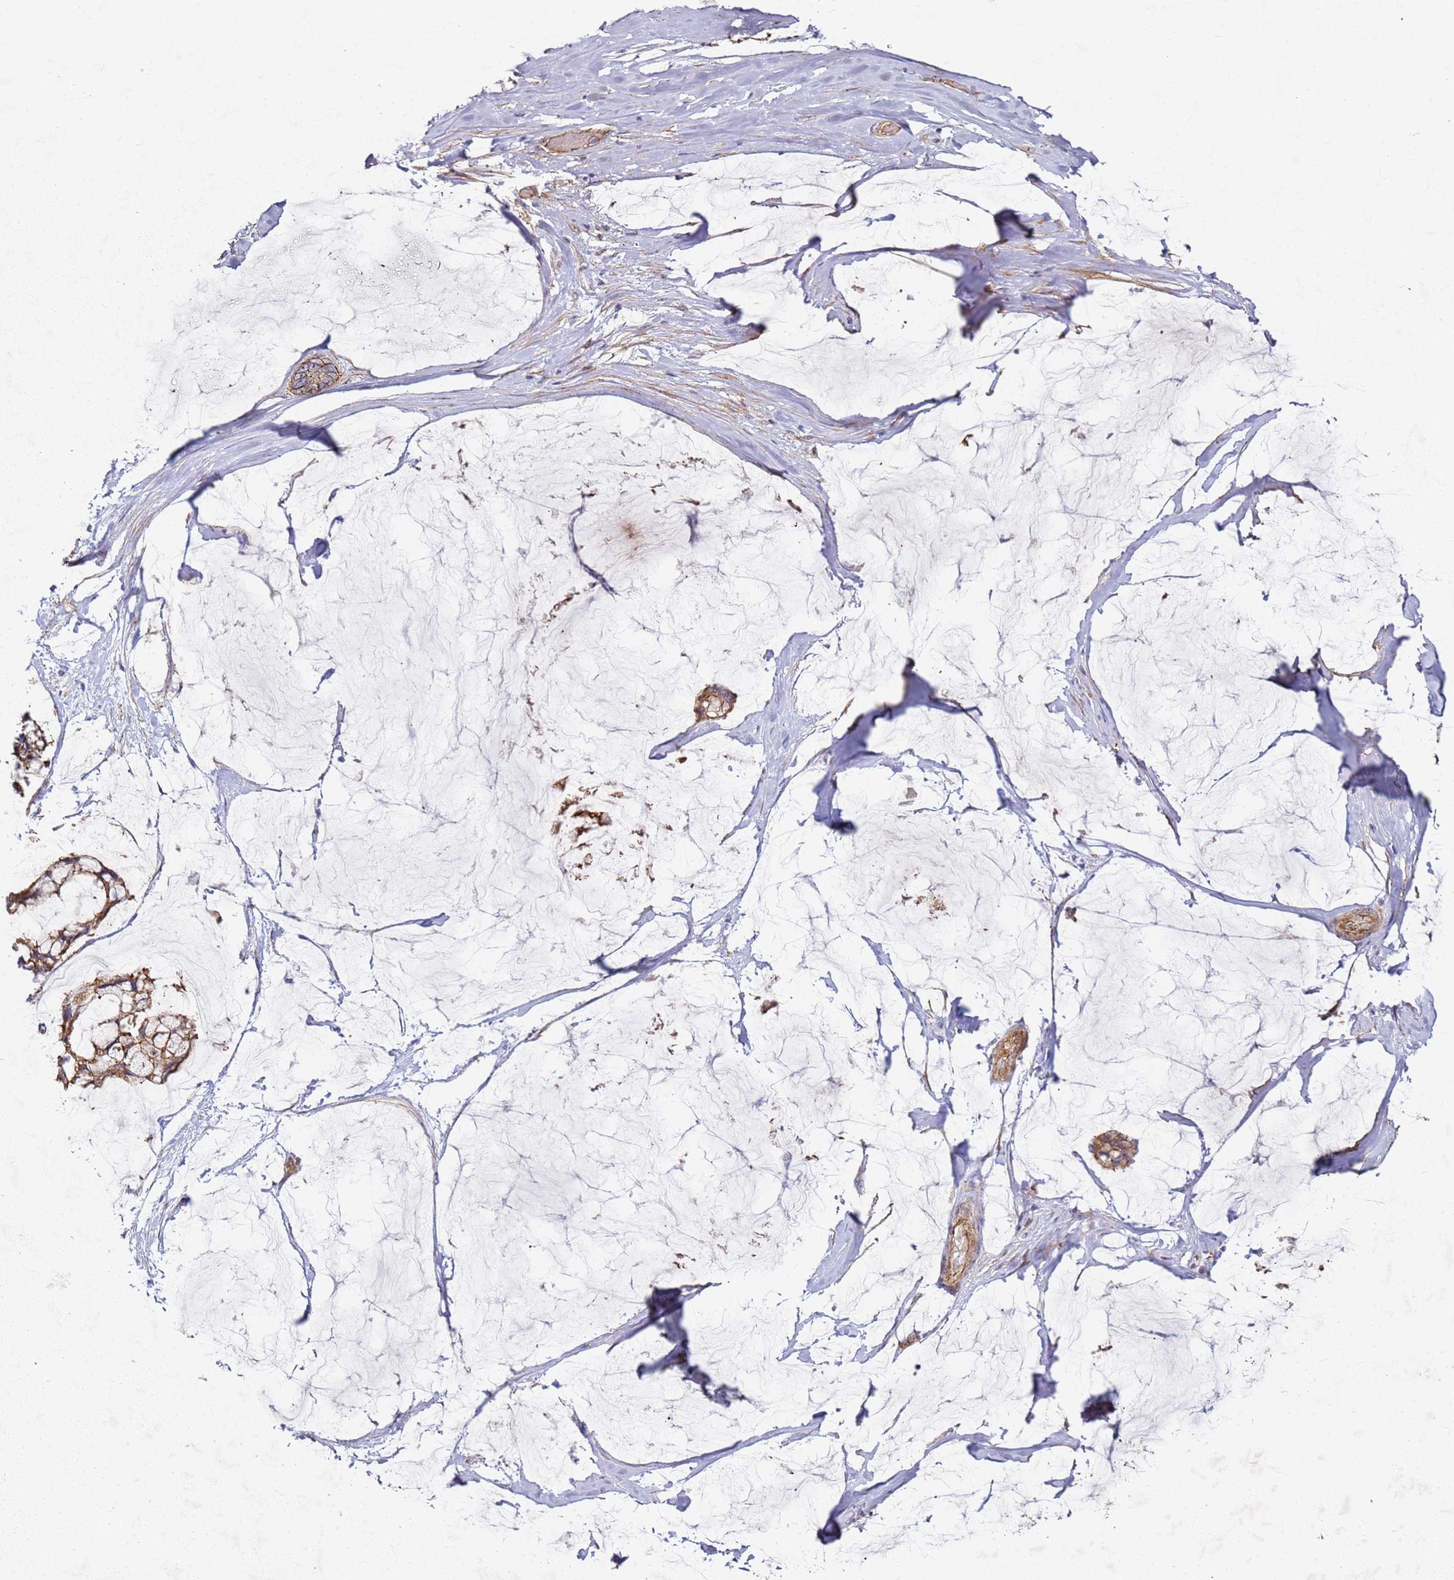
{"staining": {"intensity": "moderate", "quantity": ">75%", "location": "cytoplasmic/membranous"}, "tissue": "ovarian cancer", "cell_type": "Tumor cells", "image_type": "cancer", "snomed": [{"axis": "morphology", "description": "Cystadenocarcinoma, mucinous, NOS"}, {"axis": "topography", "description": "Ovary"}], "caption": "High-magnification brightfield microscopy of ovarian mucinous cystadenocarcinoma stained with DAB (brown) and counterstained with hematoxylin (blue). tumor cells exhibit moderate cytoplasmic/membranous staining is seen in approximately>75% of cells.", "gene": "C2CD4B", "patient": {"sex": "female", "age": 39}}